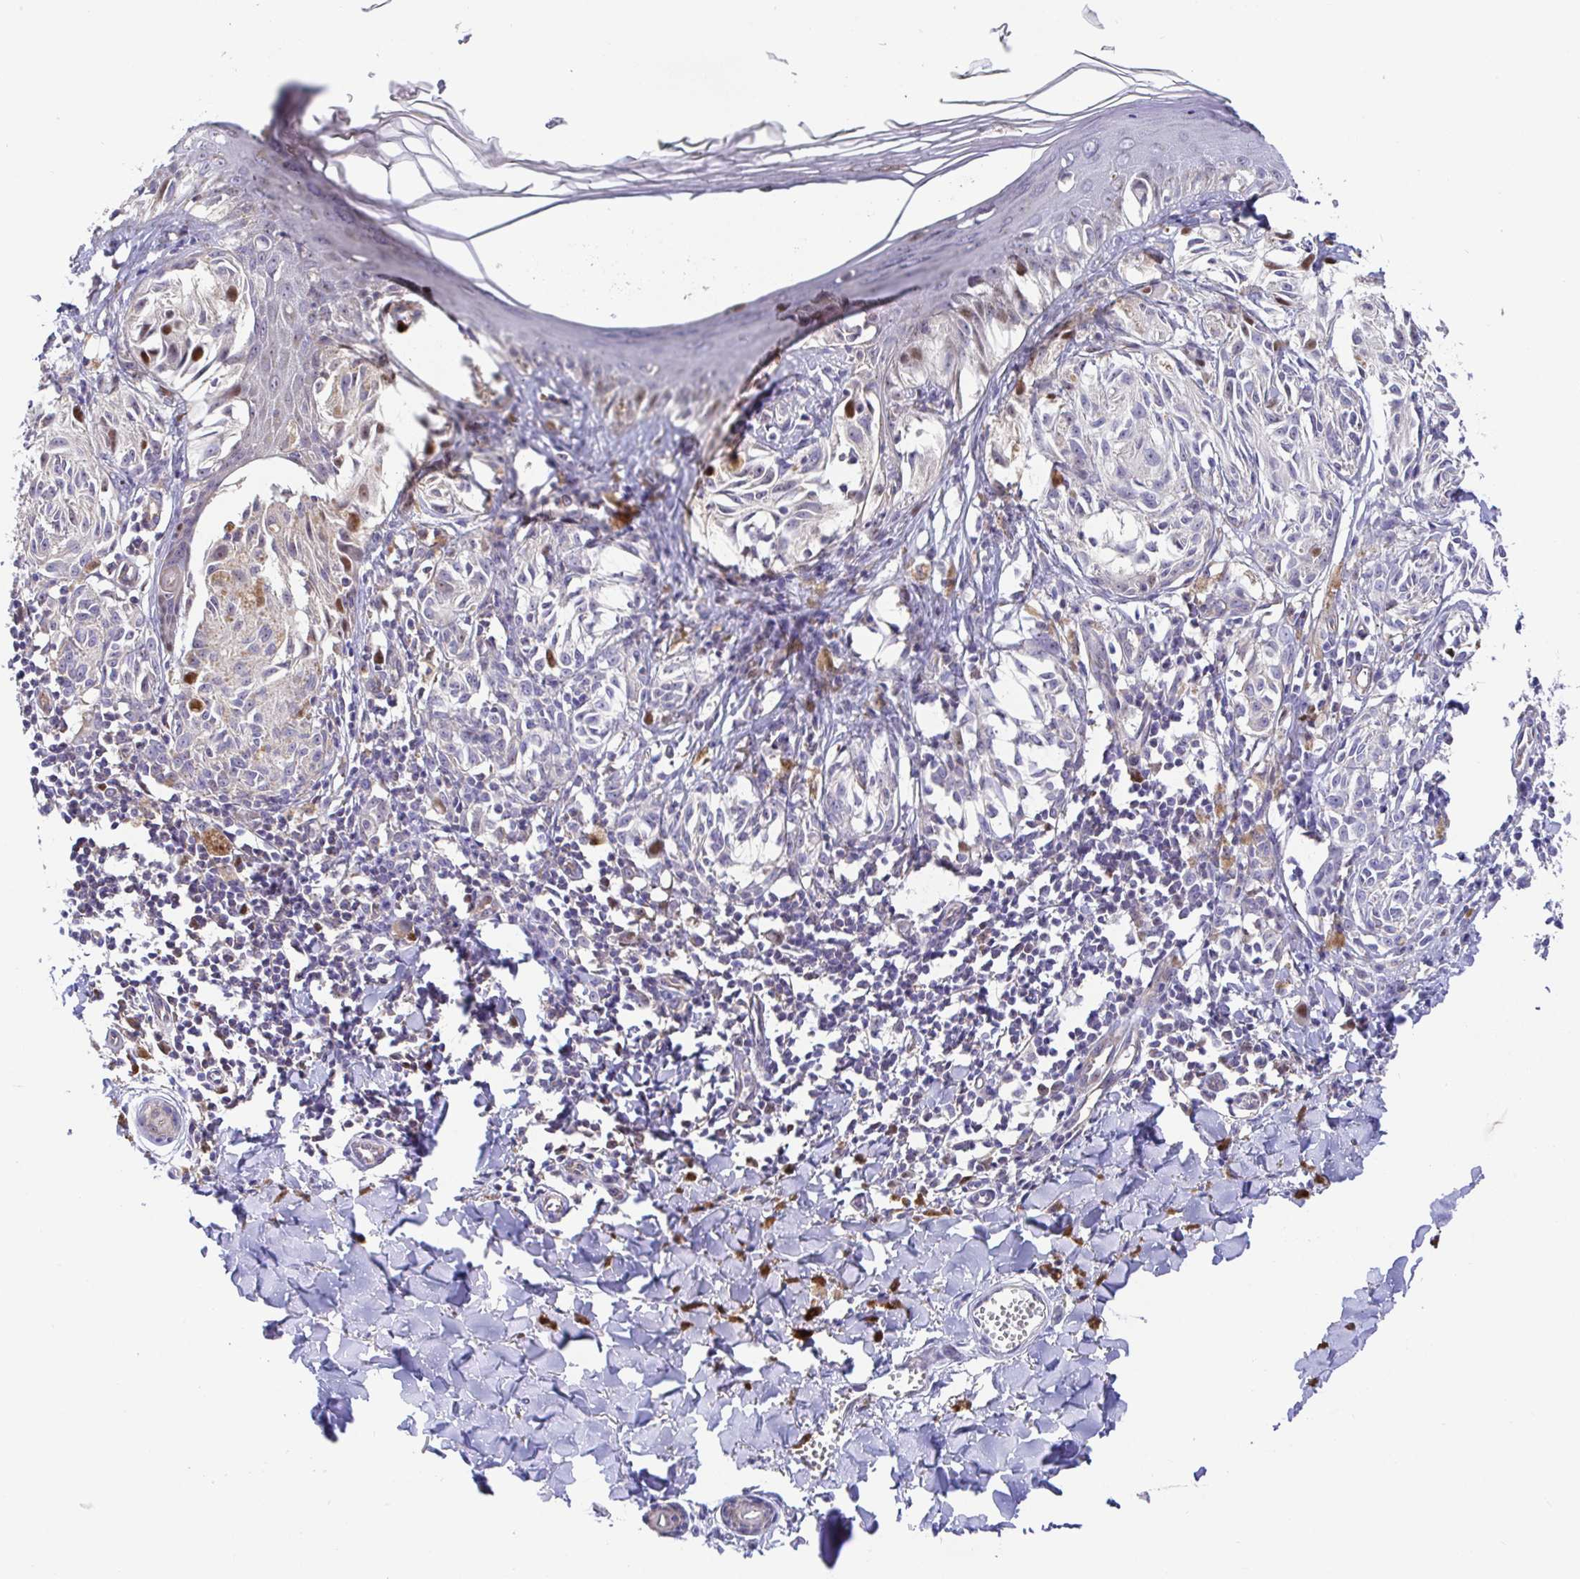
{"staining": {"intensity": "negative", "quantity": "none", "location": "none"}, "tissue": "melanoma", "cell_type": "Tumor cells", "image_type": "cancer", "snomed": [{"axis": "morphology", "description": "Malignant melanoma, NOS"}, {"axis": "topography", "description": "Skin"}], "caption": "This is an immunohistochemistry (IHC) histopathology image of human melanoma. There is no positivity in tumor cells.", "gene": "TIMELESS", "patient": {"sex": "female", "age": 38}}